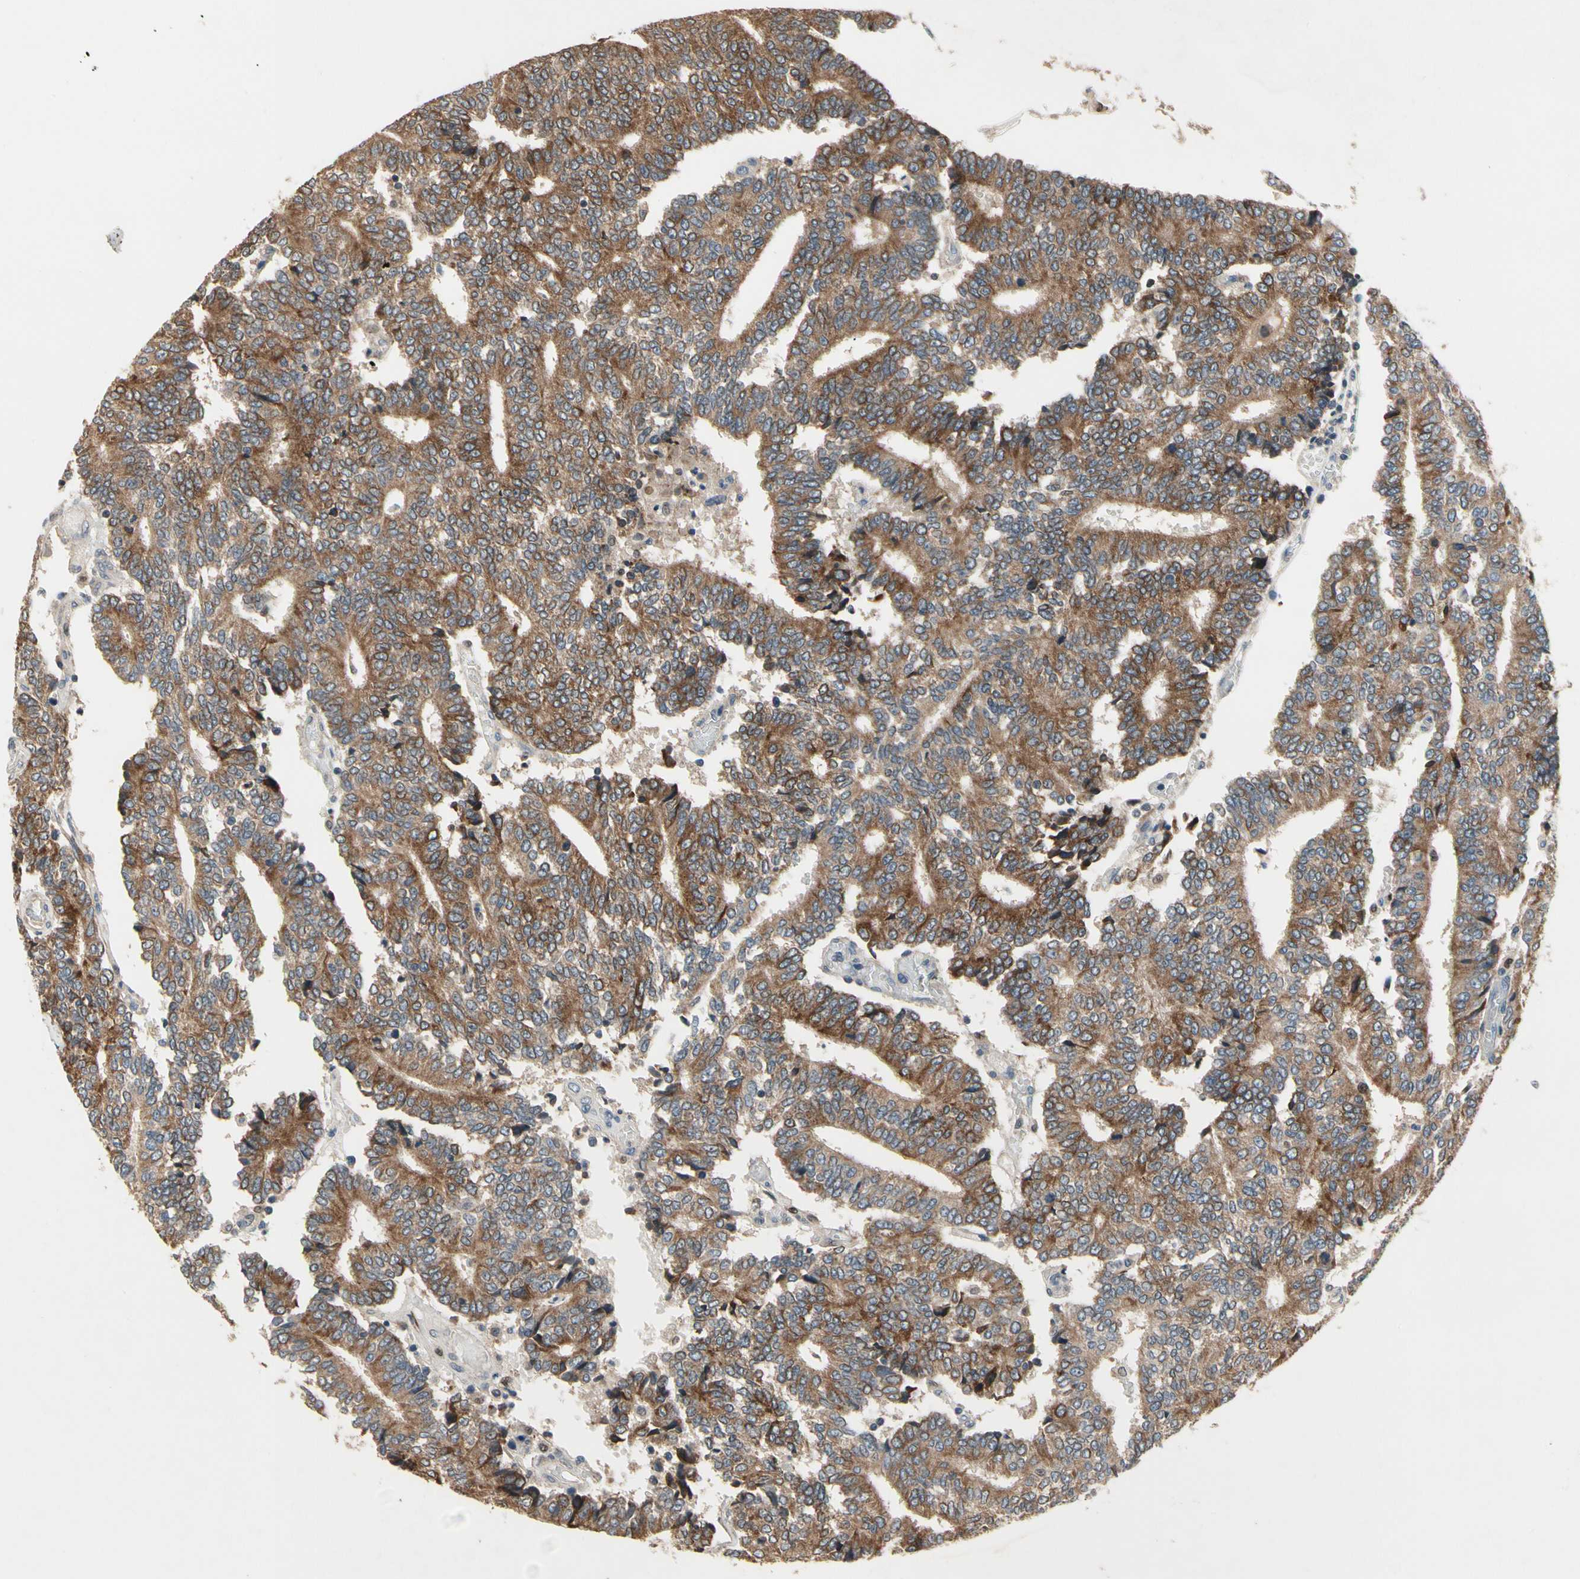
{"staining": {"intensity": "strong", "quantity": ">75%", "location": "cytoplasmic/membranous"}, "tissue": "prostate cancer", "cell_type": "Tumor cells", "image_type": "cancer", "snomed": [{"axis": "morphology", "description": "Adenocarcinoma, High grade"}, {"axis": "topography", "description": "Prostate"}], "caption": "Immunohistochemistry (IHC) histopathology image of neoplastic tissue: prostate cancer stained using immunohistochemistry (IHC) demonstrates high levels of strong protein expression localized specifically in the cytoplasmic/membranous of tumor cells, appearing as a cytoplasmic/membranous brown color.", "gene": "CGREF1", "patient": {"sex": "male", "age": 55}}